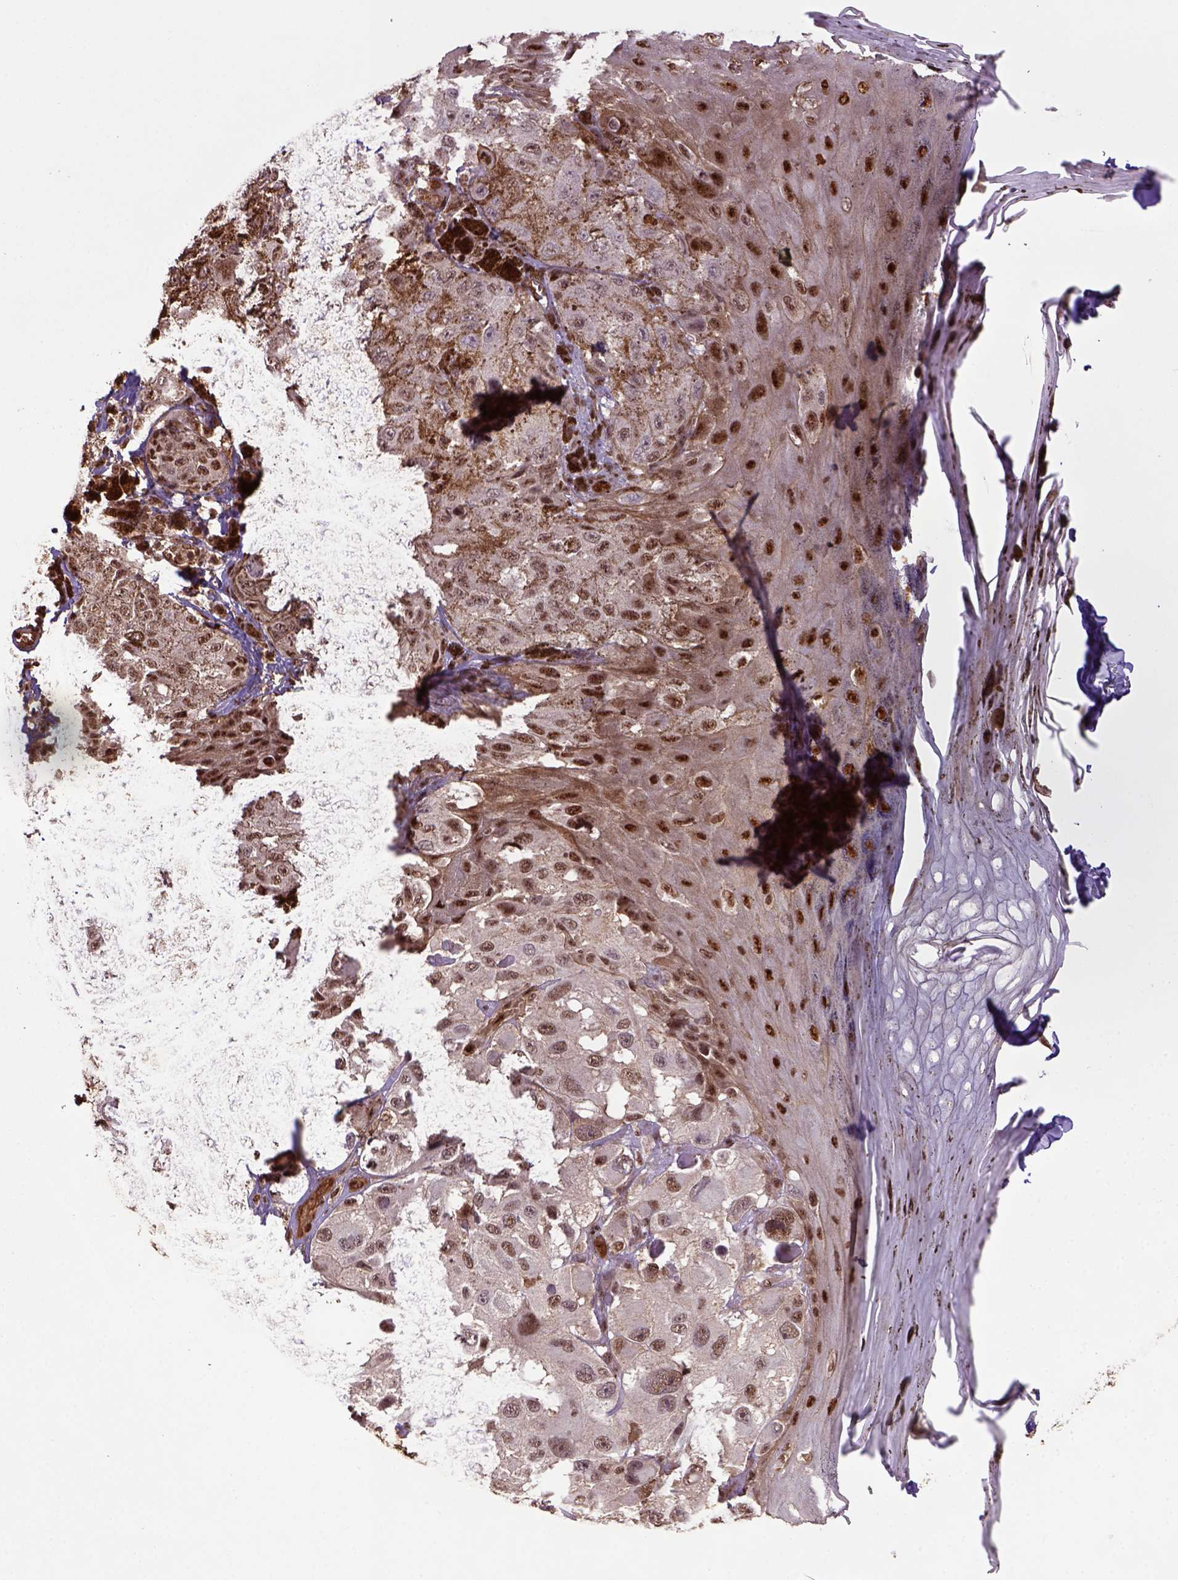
{"staining": {"intensity": "moderate", "quantity": ">75%", "location": "nuclear"}, "tissue": "melanoma", "cell_type": "Tumor cells", "image_type": "cancer", "snomed": [{"axis": "morphology", "description": "Malignant melanoma, NOS"}, {"axis": "topography", "description": "Skin"}], "caption": "A micrograph of human malignant melanoma stained for a protein displays moderate nuclear brown staining in tumor cells. Using DAB (brown) and hematoxylin (blue) stains, captured at high magnification using brightfield microscopy.", "gene": "PPIG", "patient": {"sex": "male", "age": 36}}